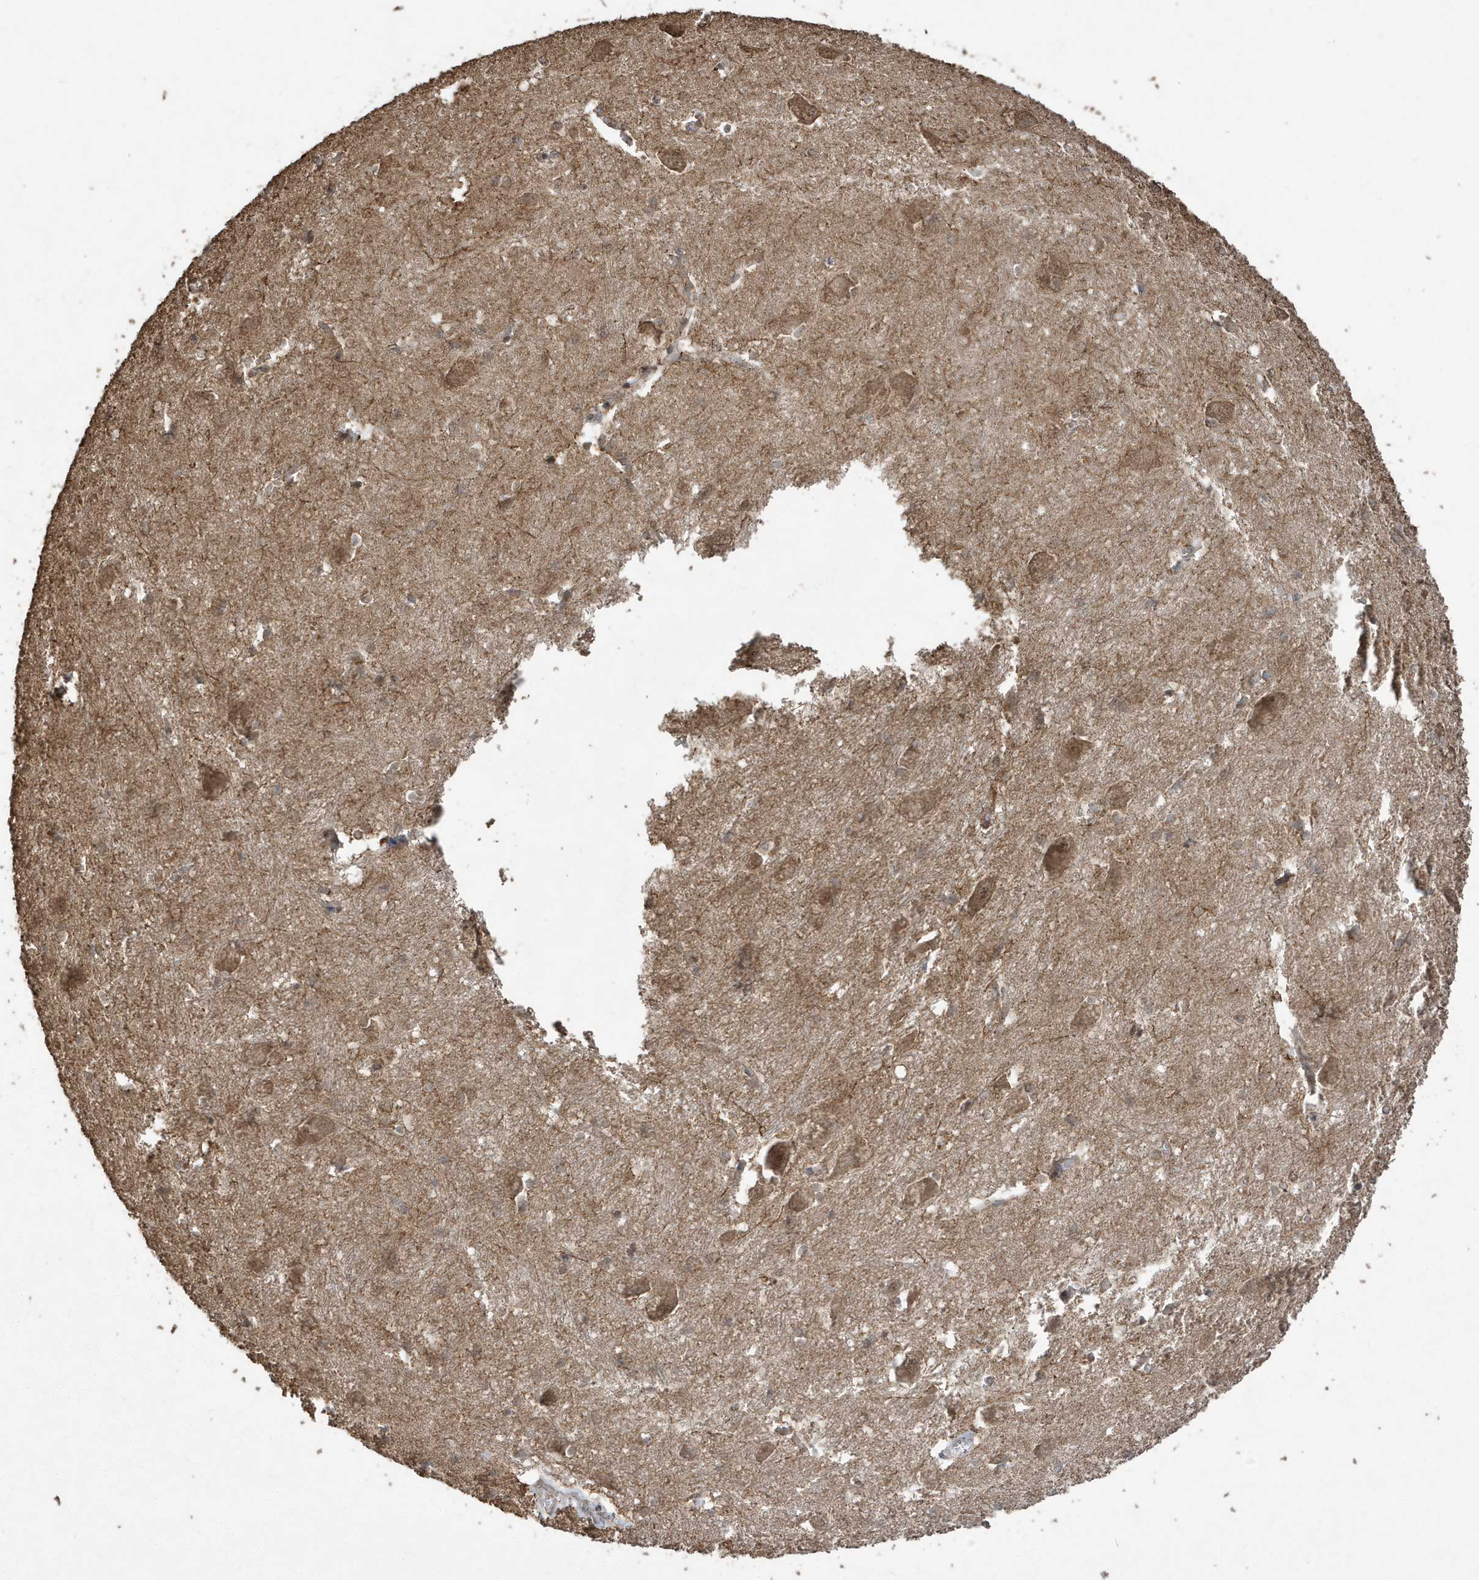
{"staining": {"intensity": "moderate", "quantity": "<25%", "location": "cytoplasmic/membranous,nuclear"}, "tissue": "caudate", "cell_type": "Glial cells", "image_type": "normal", "snomed": [{"axis": "morphology", "description": "Normal tissue, NOS"}, {"axis": "topography", "description": "Lateral ventricle wall"}], "caption": "Immunohistochemistry photomicrograph of unremarkable human caudate stained for a protein (brown), which exhibits low levels of moderate cytoplasmic/membranous,nuclear staining in about <25% of glial cells.", "gene": "PAXBP1", "patient": {"sex": "male", "age": 37}}